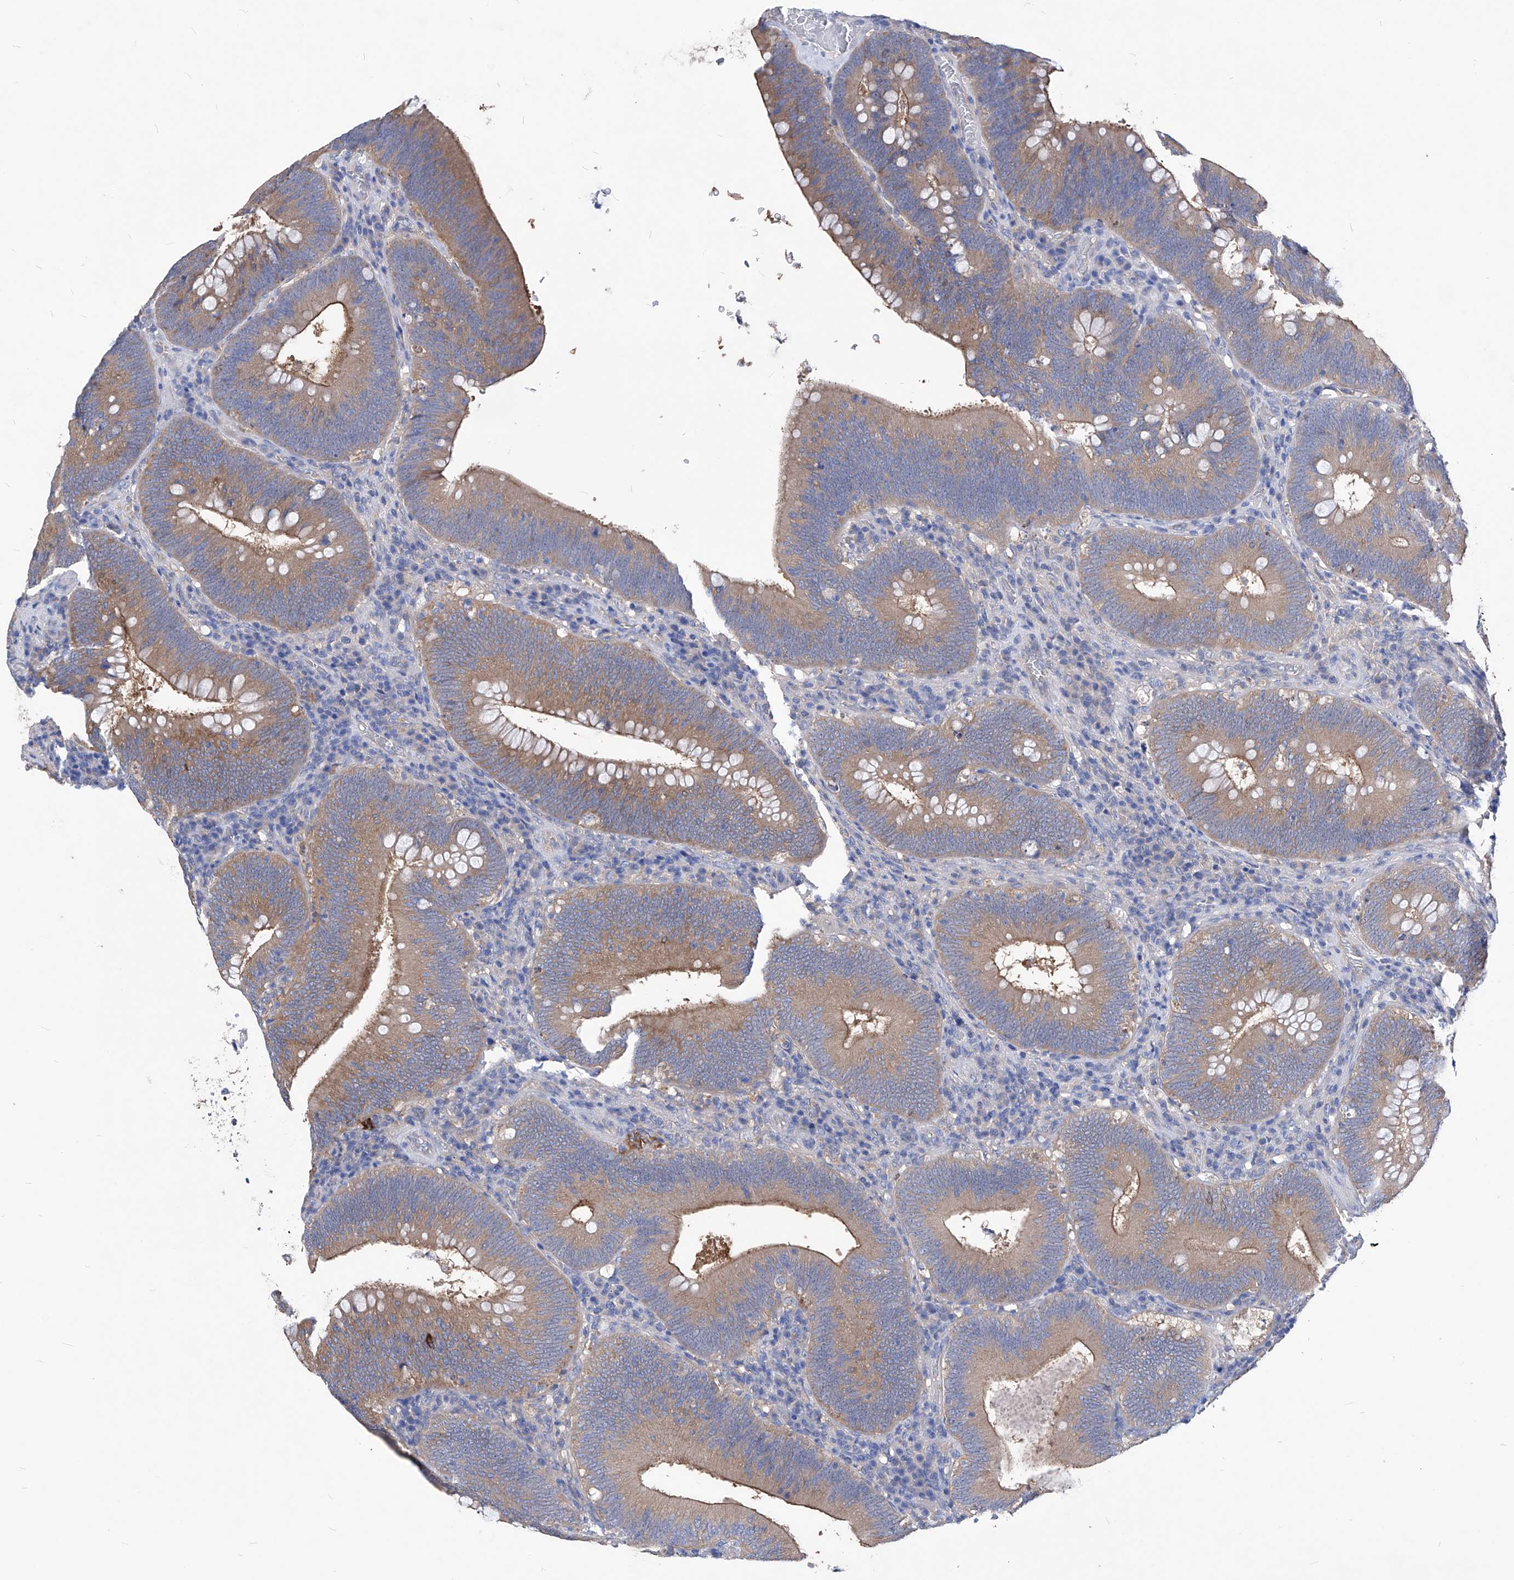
{"staining": {"intensity": "moderate", "quantity": ">75%", "location": "cytoplasmic/membranous"}, "tissue": "colorectal cancer", "cell_type": "Tumor cells", "image_type": "cancer", "snomed": [{"axis": "morphology", "description": "Normal tissue, NOS"}, {"axis": "topography", "description": "Colon"}], "caption": "IHC (DAB) staining of human colorectal cancer shows moderate cytoplasmic/membranous protein staining in about >75% of tumor cells.", "gene": "XPNPEP1", "patient": {"sex": "female", "age": 82}}